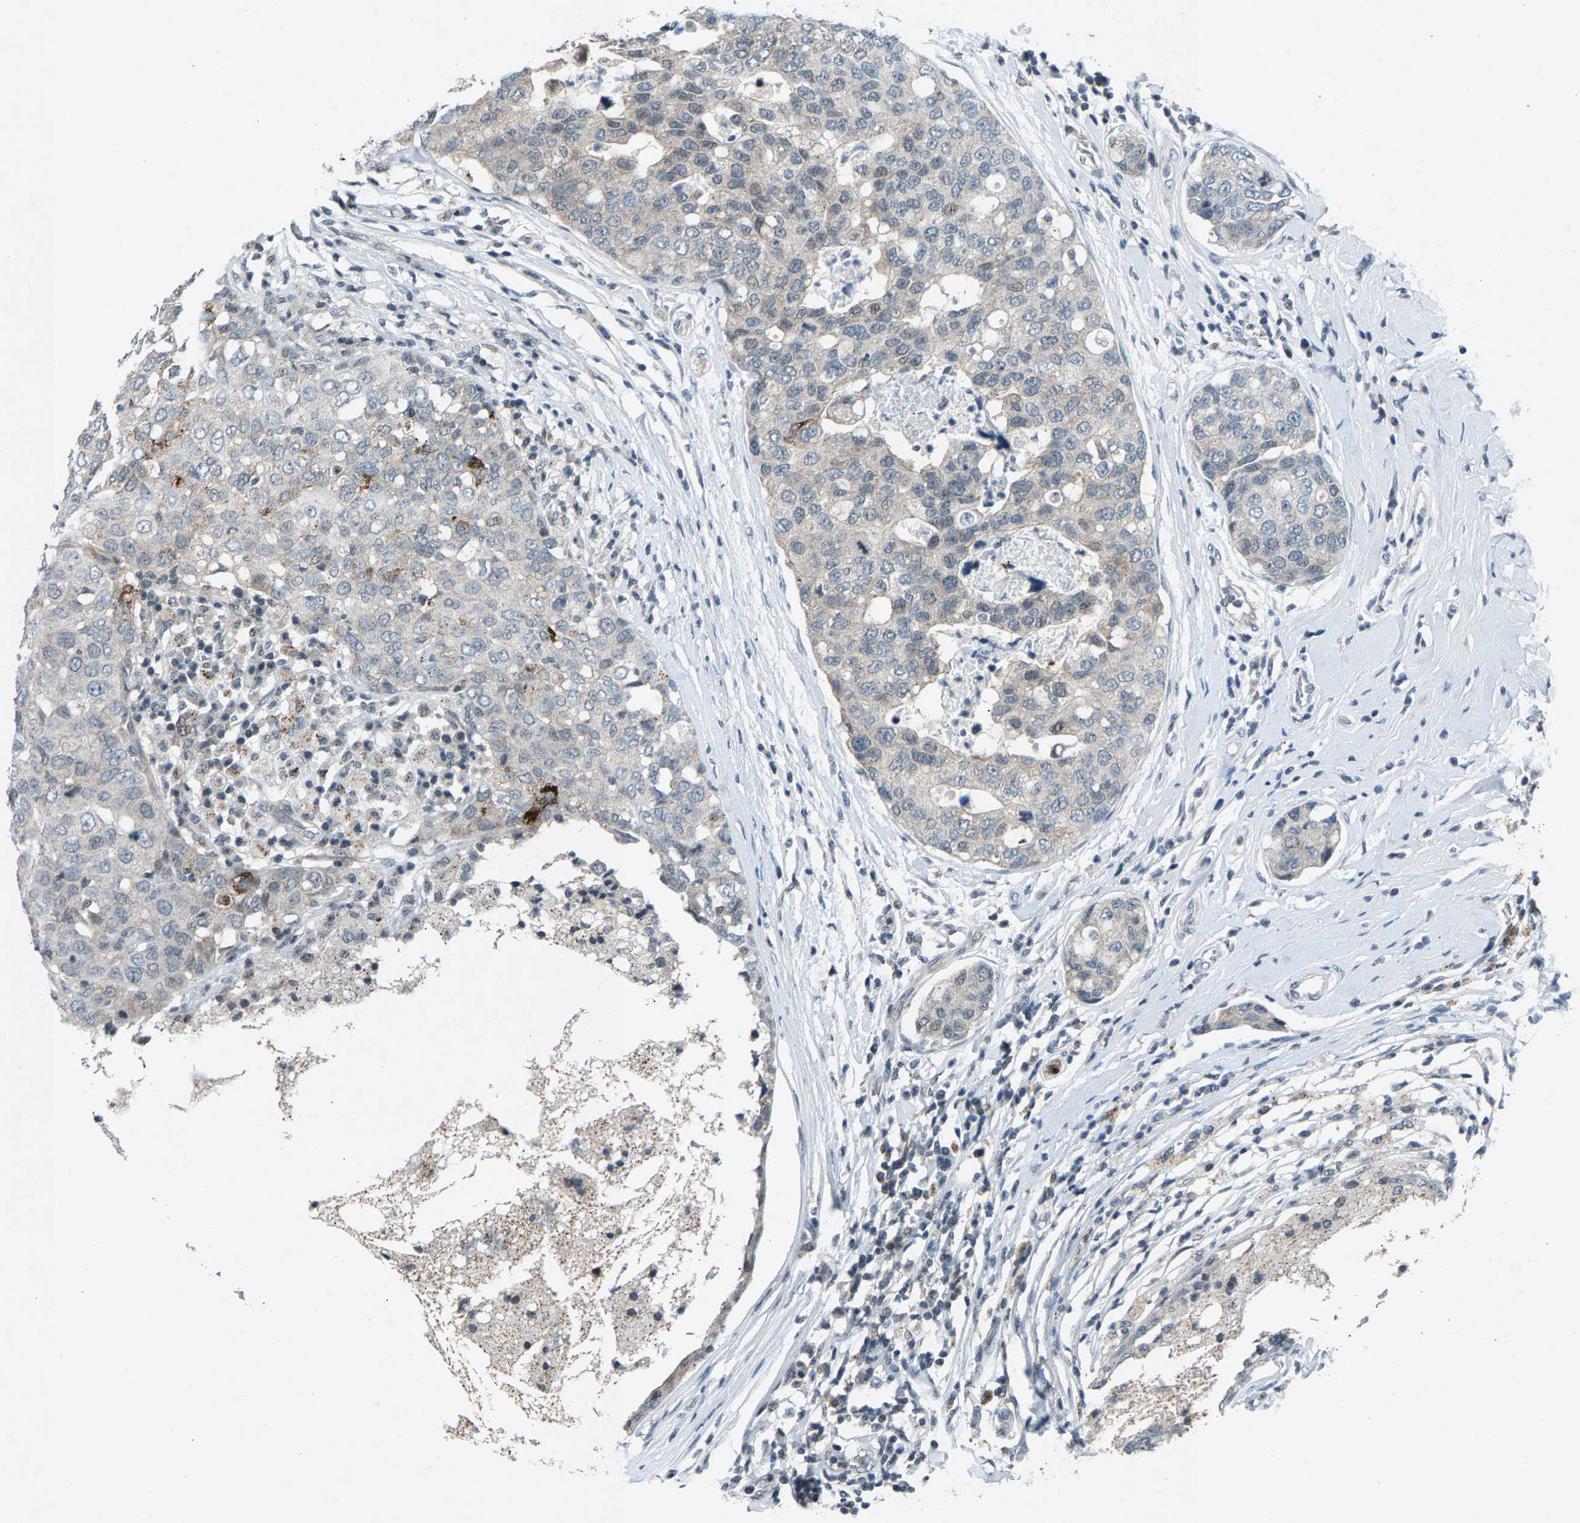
{"staining": {"intensity": "weak", "quantity": "<25%", "location": "cytoplasmic/membranous"}, "tissue": "breast cancer", "cell_type": "Tumor cells", "image_type": "cancer", "snomed": [{"axis": "morphology", "description": "Duct carcinoma"}, {"axis": "topography", "description": "Breast"}], "caption": "High power microscopy micrograph of an immunohistochemistry image of breast cancer (infiltrating ductal carcinoma), revealing no significant staining in tumor cells.", "gene": "ZPR1", "patient": {"sex": "female", "age": 27}}